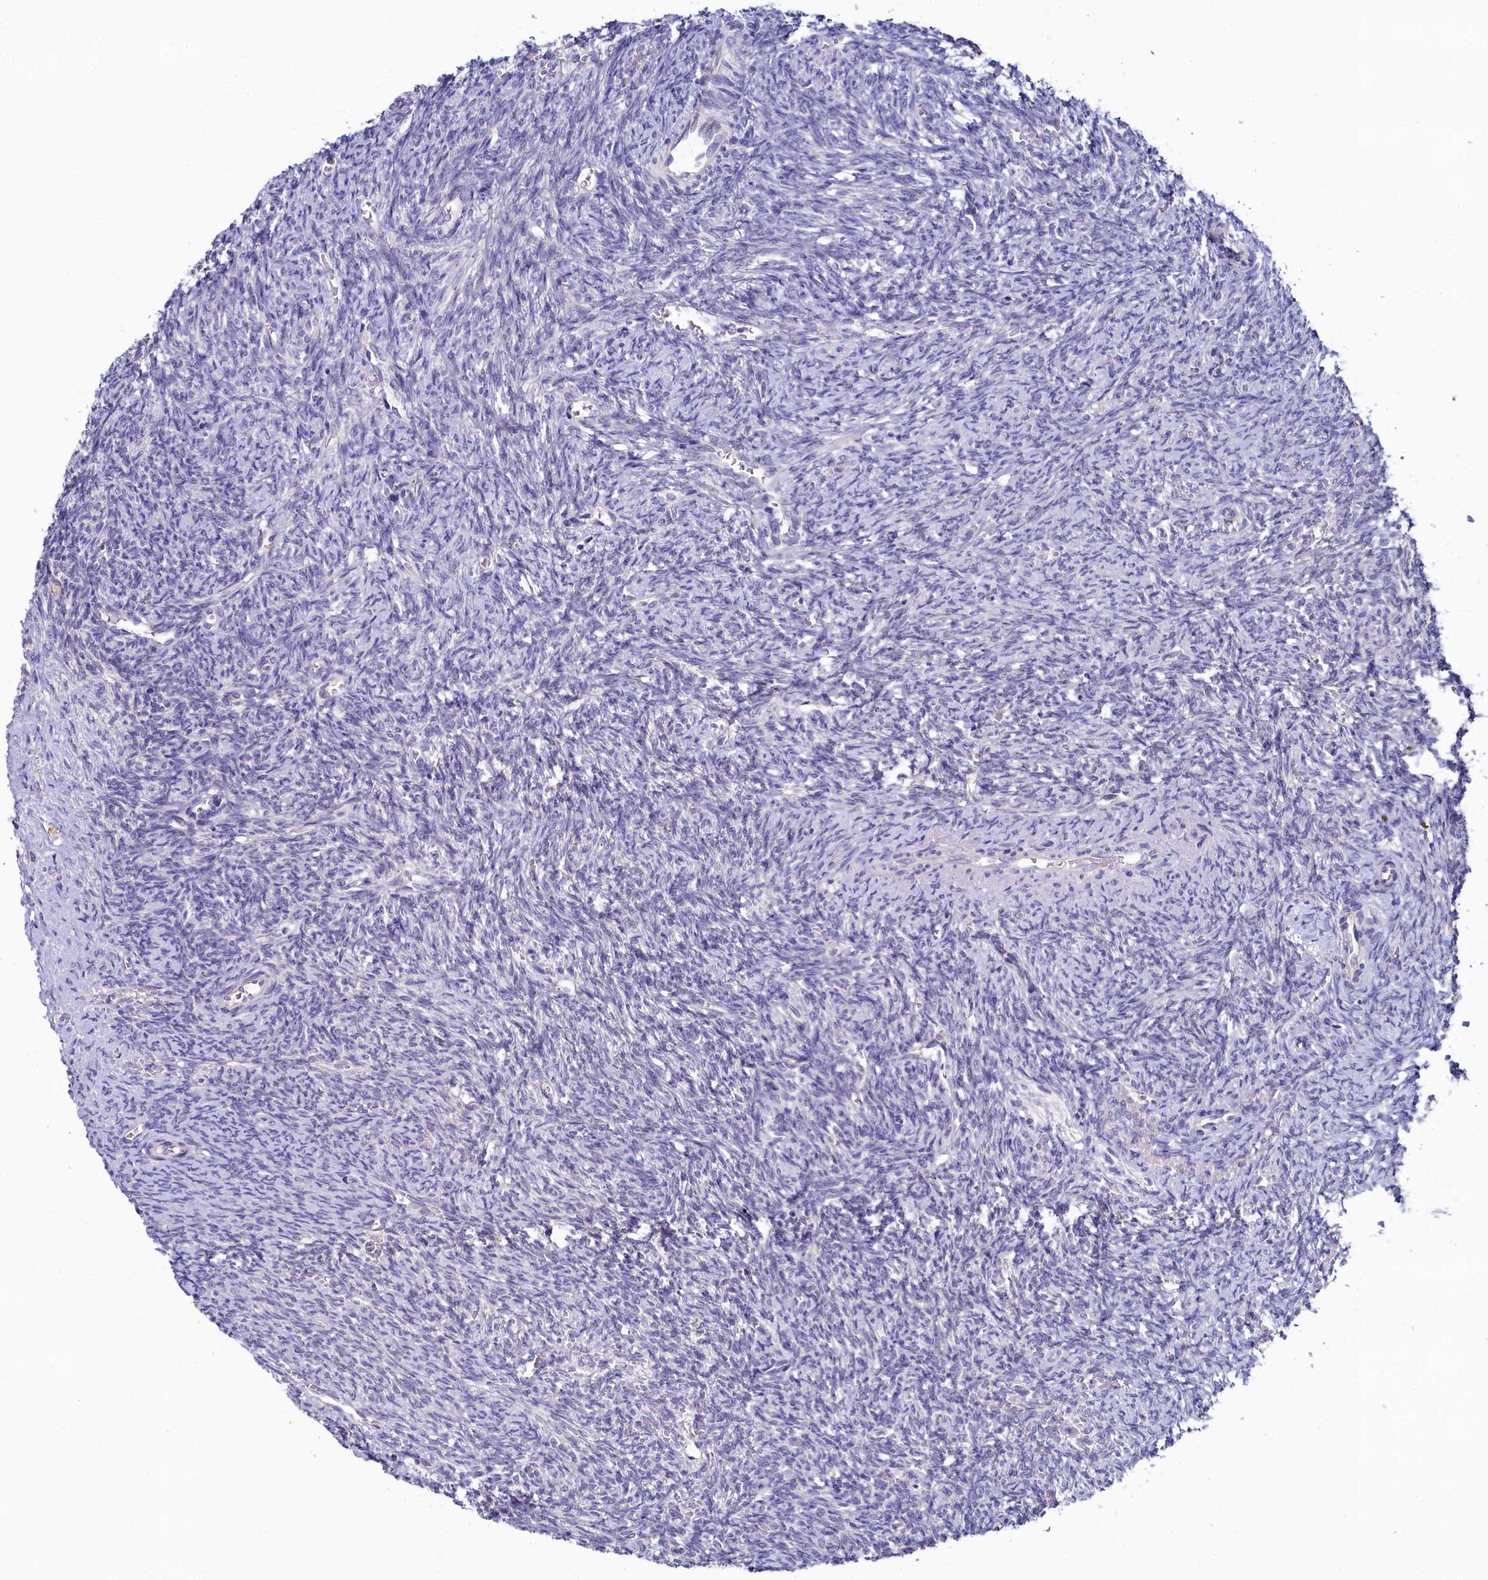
{"staining": {"intensity": "negative", "quantity": "none", "location": "none"}, "tissue": "ovary", "cell_type": "Ovarian stroma cells", "image_type": "normal", "snomed": [{"axis": "morphology", "description": "Normal tissue, NOS"}, {"axis": "topography", "description": "Ovary"}], "caption": "Immunohistochemistry (IHC) of unremarkable ovary exhibits no positivity in ovarian stroma cells.", "gene": "SPINK9", "patient": {"sex": "female", "age": 41}}